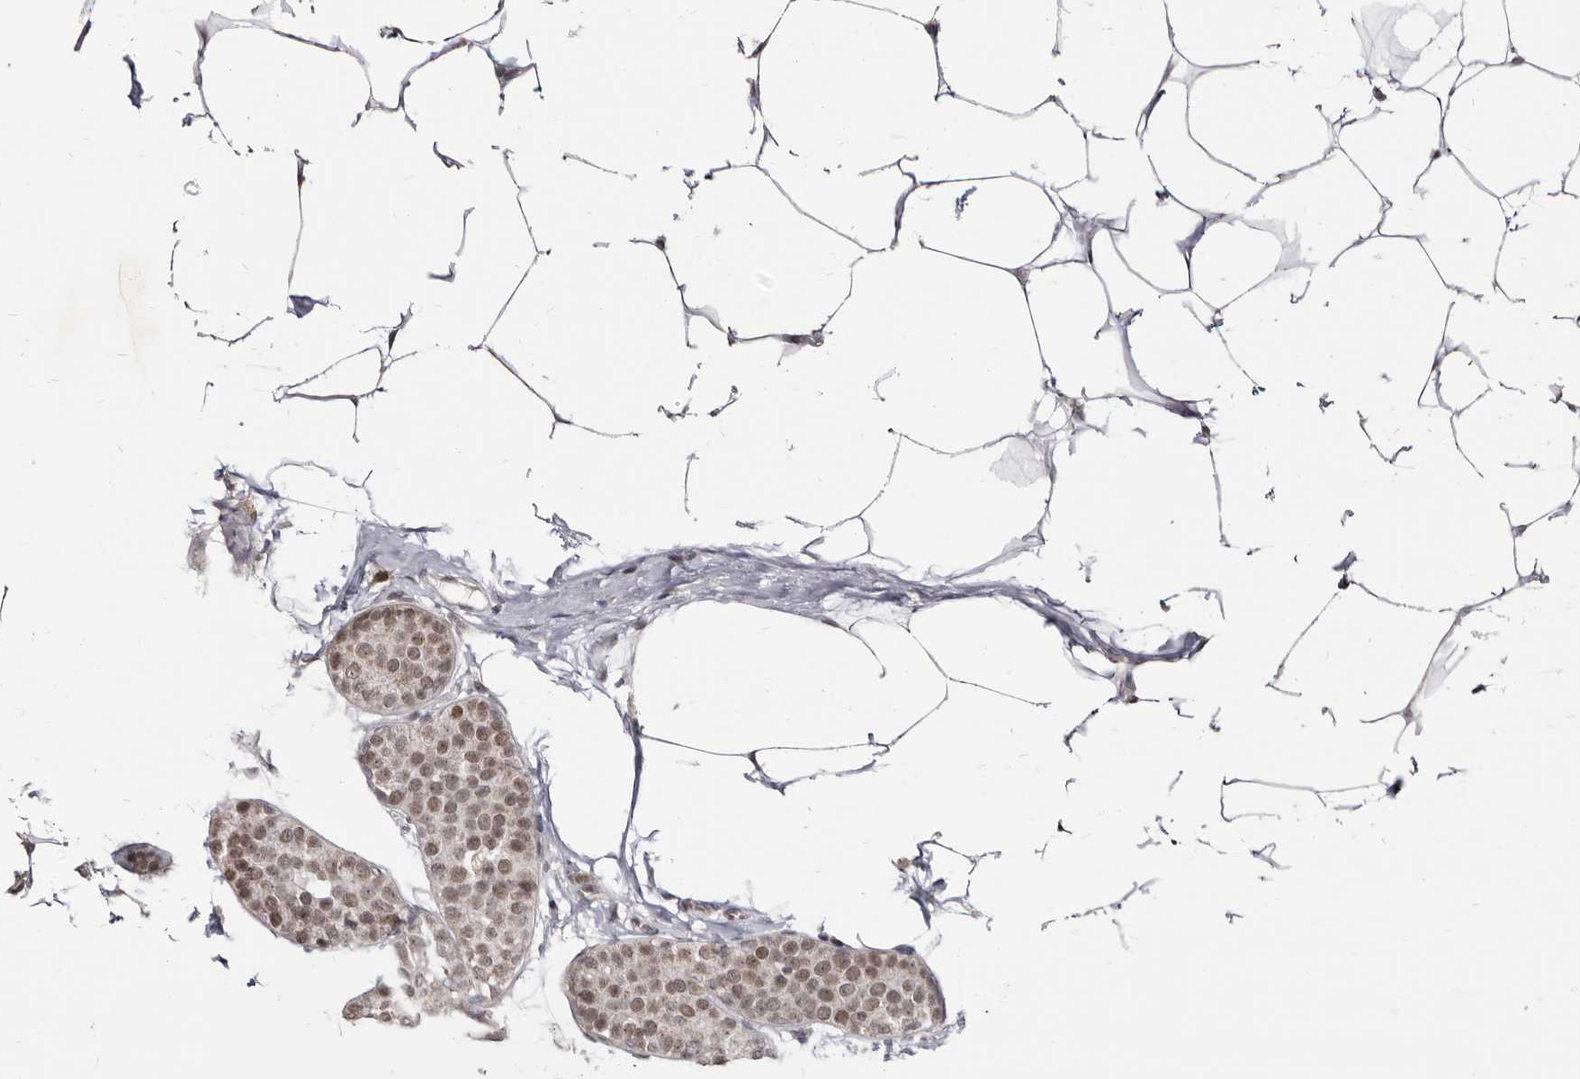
{"staining": {"intensity": "weak", "quantity": ">75%", "location": "cytoplasmic/membranous,nuclear"}, "tissue": "breast cancer", "cell_type": "Tumor cells", "image_type": "cancer", "snomed": [{"axis": "morphology", "description": "Lobular carcinoma, in situ"}, {"axis": "morphology", "description": "Lobular carcinoma"}, {"axis": "topography", "description": "Breast"}], "caption": "The immunohistochemical stain shows weak cytoplasmic/membranous and nuclear expression in tumor cells of breast cancer tissue.", "gene": "THUMPD1", "patient": {"sex": "female", "age": 41}}